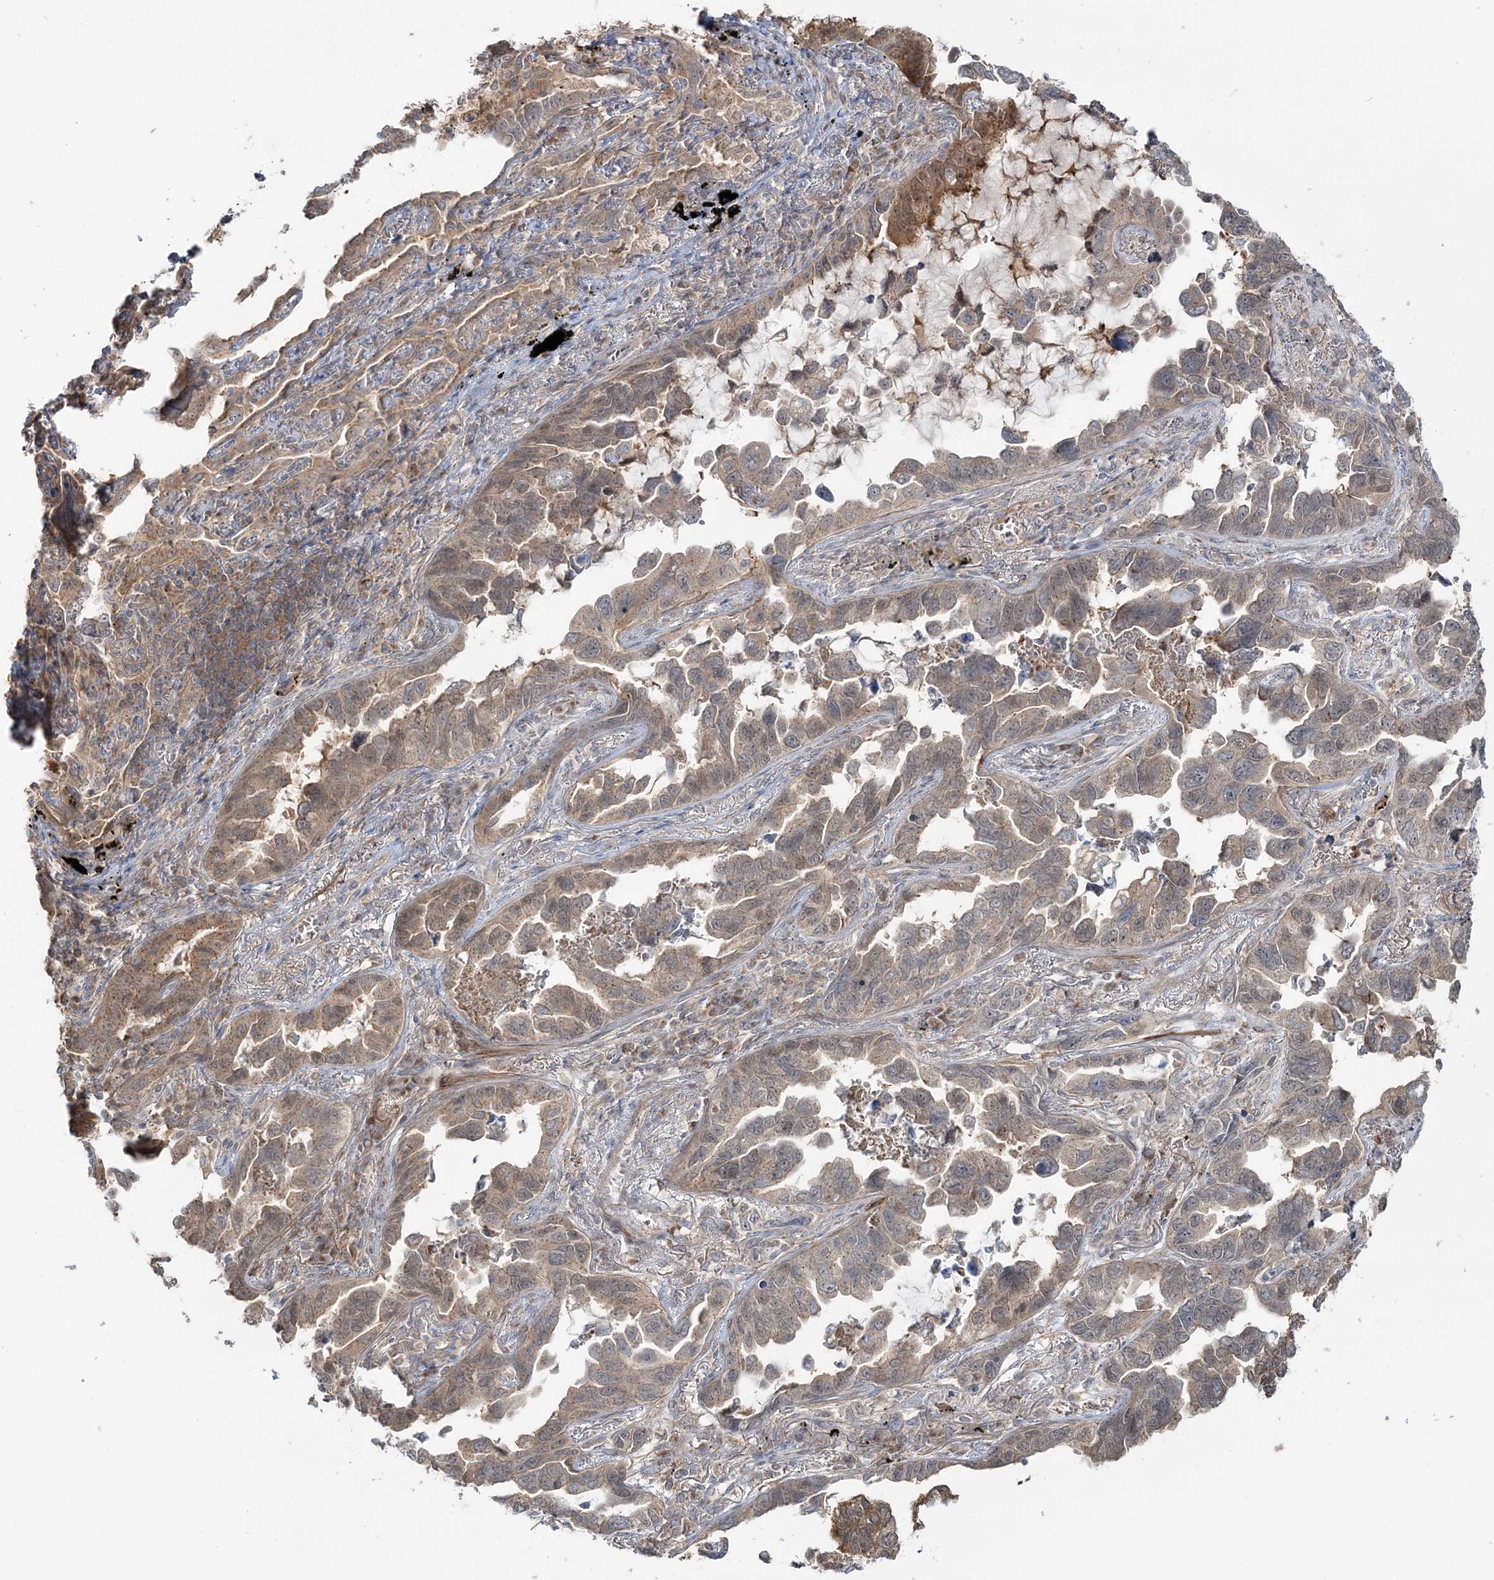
{"staining": {"intensity": "weak", "quantity": ">75%", "location": "cytoplasmic/membranous"}, "tissue": "lung cancer", "cell_type": "Tumor cells", "image_type": "cancer", "snomed": [{"axis": "morphology", "description": "Adenocarcinoma, NOS"}, {"axis": "topography", "description": "Lung"}], "caption": "Protein staining reveals weak cytoplasmic/membranous expression in approximately >75% of tumor cells in lung cancer.", "gene": "MOCS2", "patient": {"sex": "male", "age": 67}}